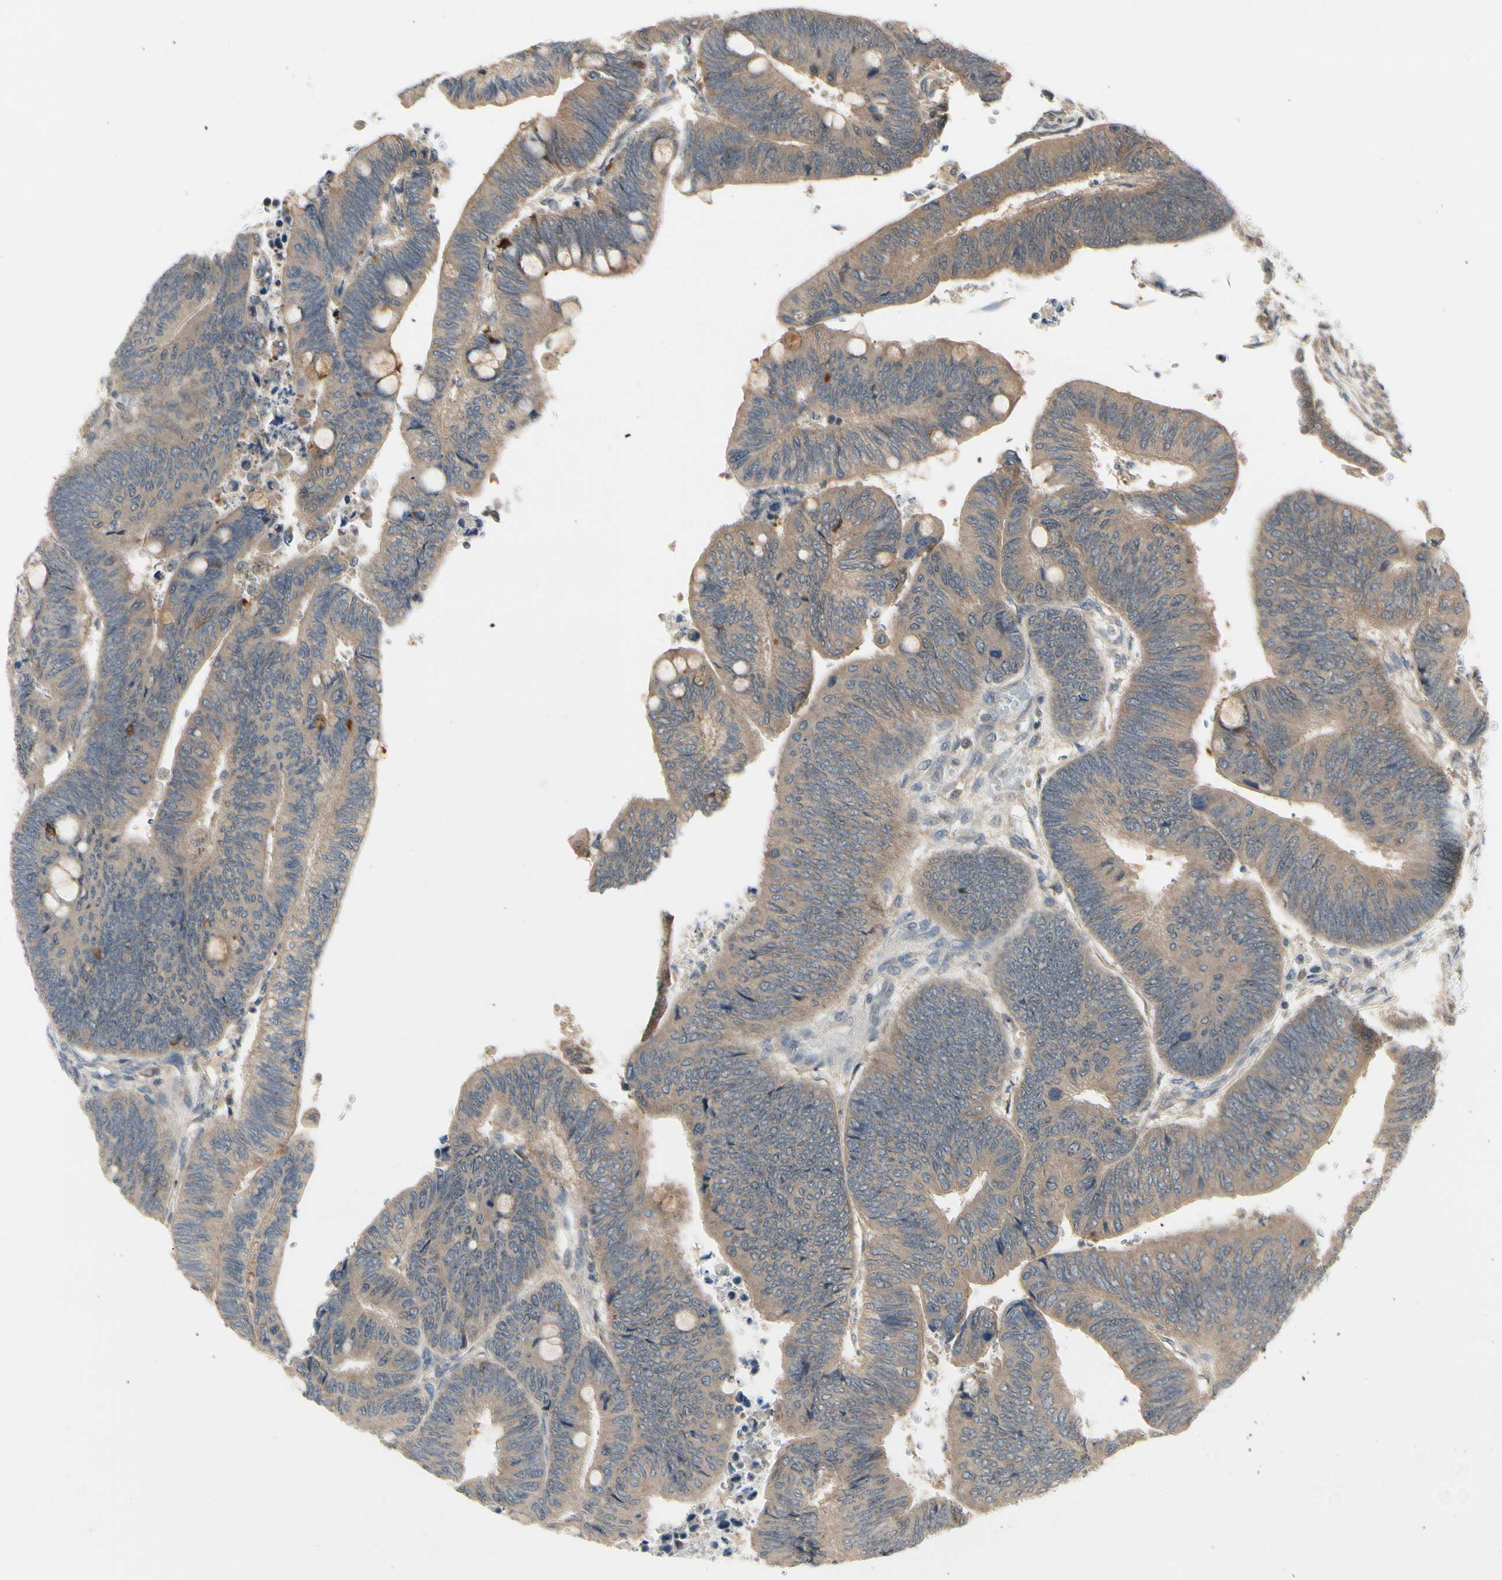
{"staining": {"intensity": "moderate", "quantity": ">75%", "location": "cytoplasmic/membranous"}, "tissue": "colorectal cancer", "cell_type": "Tumor cells", "image_type": "cancer", "snomed": [{"axis": "morphology", "description": "Normal tissue, NOS"}, {"axis": "morphology", "description": "Adenocarcinoma, NOS"}, {"axis": "topography", "description": "Rectum"}, {"axis": "topography", "description": "Peripheral nerve tissue"}], "caption": "IHC micrograph of neoplastic tissue: colorectal cancer stained using IHC displays medium levels of moderate protein expression localized specifically in the cytoplasmic/membranous of tumor cells, appearing as a cytoplasmic/membranous brown color.", "gene": "RNF14", "patient": {"sex": "male", "age": 92}}